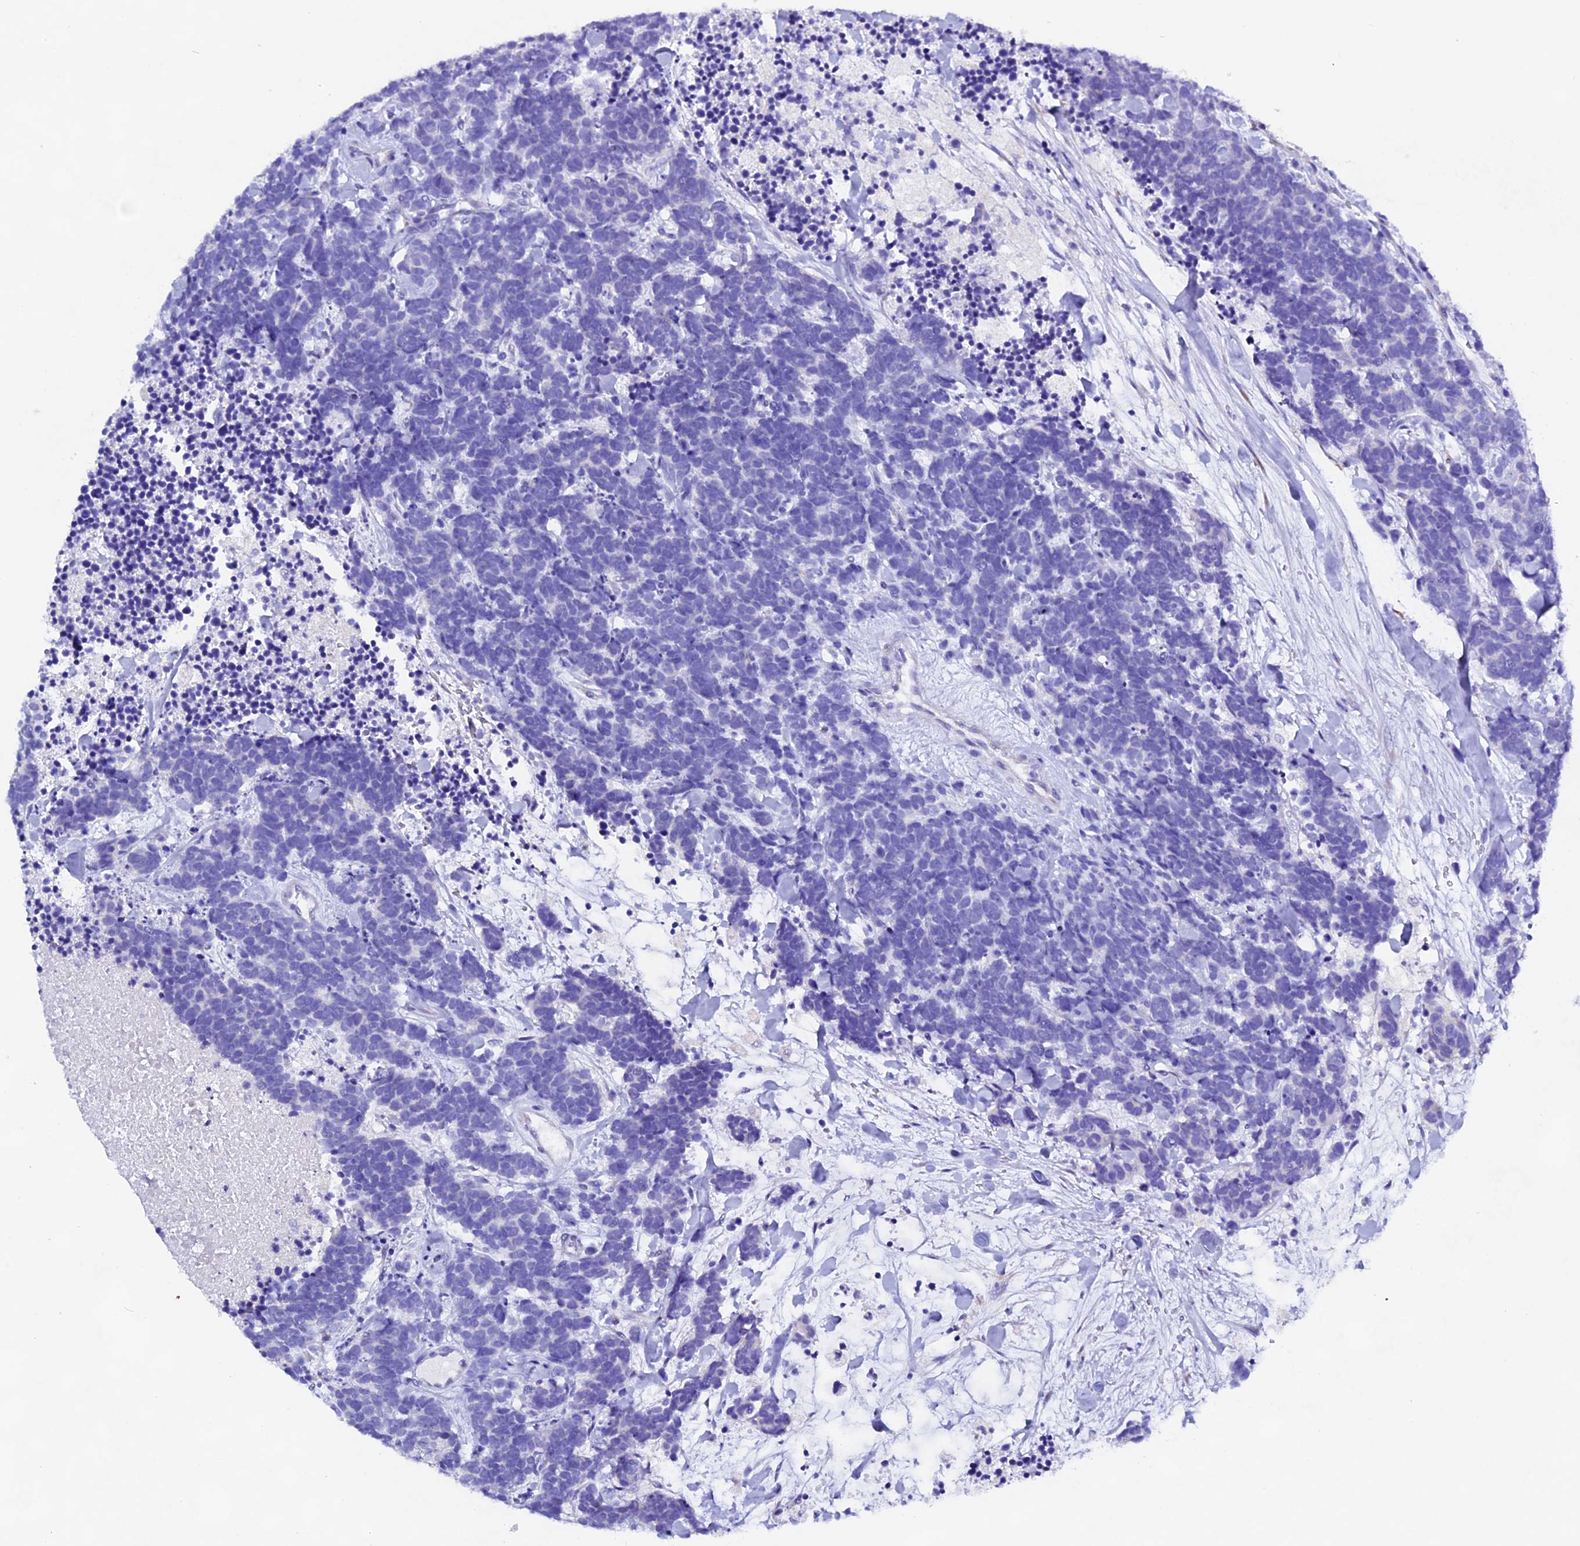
{"staining": {"intensity": "negative", "quantity": "none", "location": "none"}, "tissue": "carcinoid", "cell_type": "Tumor cells", "image_type": "cancer", "snomed": [{"axis": "morphology", "description": "Carcinoma, NOS"}, {"axis": "morphology", "description": "Carcinoid, malignant, NOS"}, {"axis": "topography", "description": "Prostate"}], "caption": "Immunohistochemical staining of carcinoma demonstrates no significant positivity in tumor cells.", "gene": "FKBP11", "patient": {"sex": "male", "age": 57}}